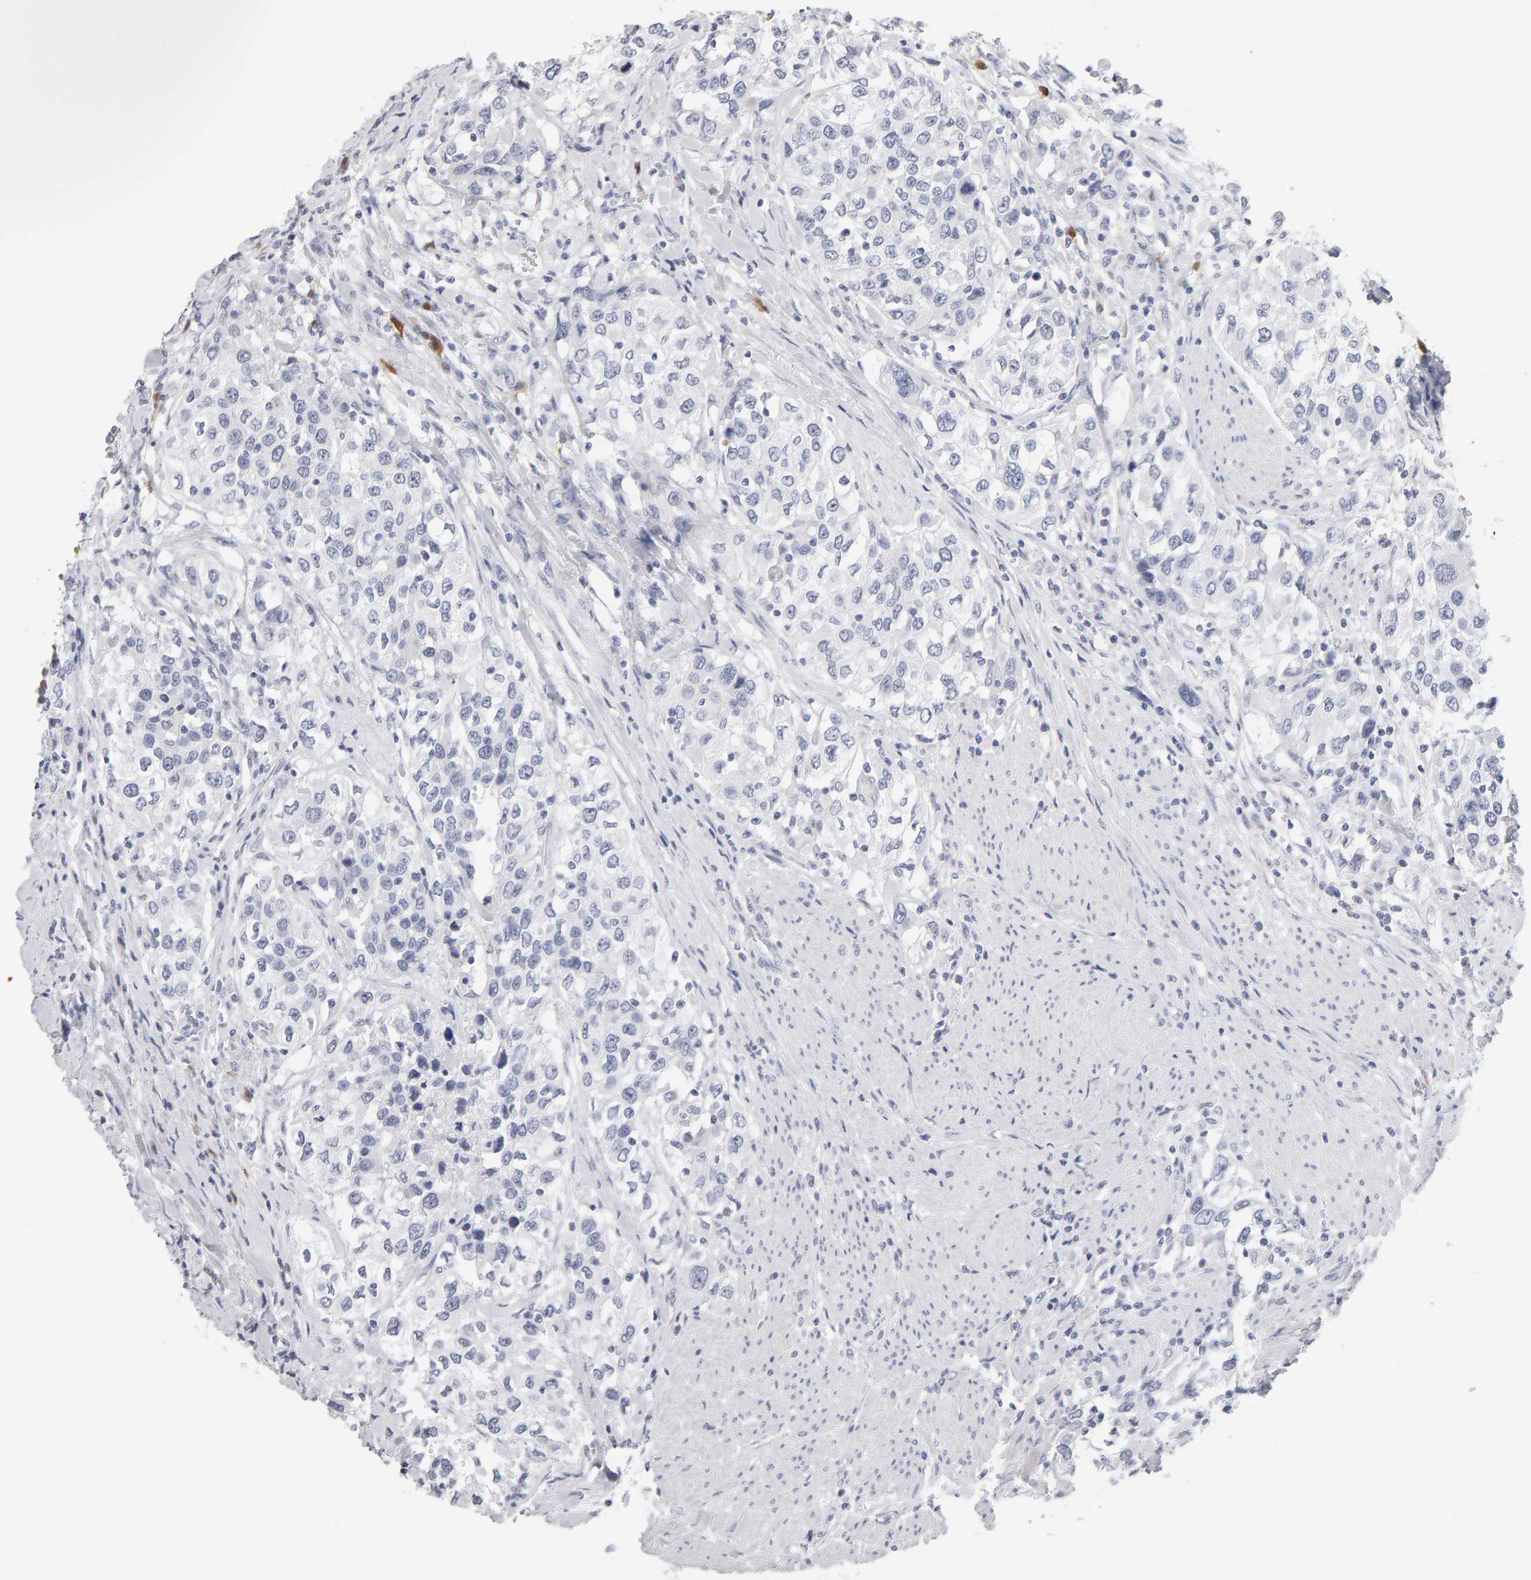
{"staining": {"intensity": "negative", "quantity": "none", "location": "none"}, "tissue": "urothelial cancer", "cell_type": "Tumor cells", "image_type": "cancer", "snomed": [{"axis": "morphology", "description": "Urothelial carcinoma, High grade"}, {"axis": "topography", "description": "Urinary bladder"}], "caption": "The image demonstrates no staining of tumor cells in urothelial cancer.", "gene": "CTH", "patient": {"sex": "female", "age": 80}}